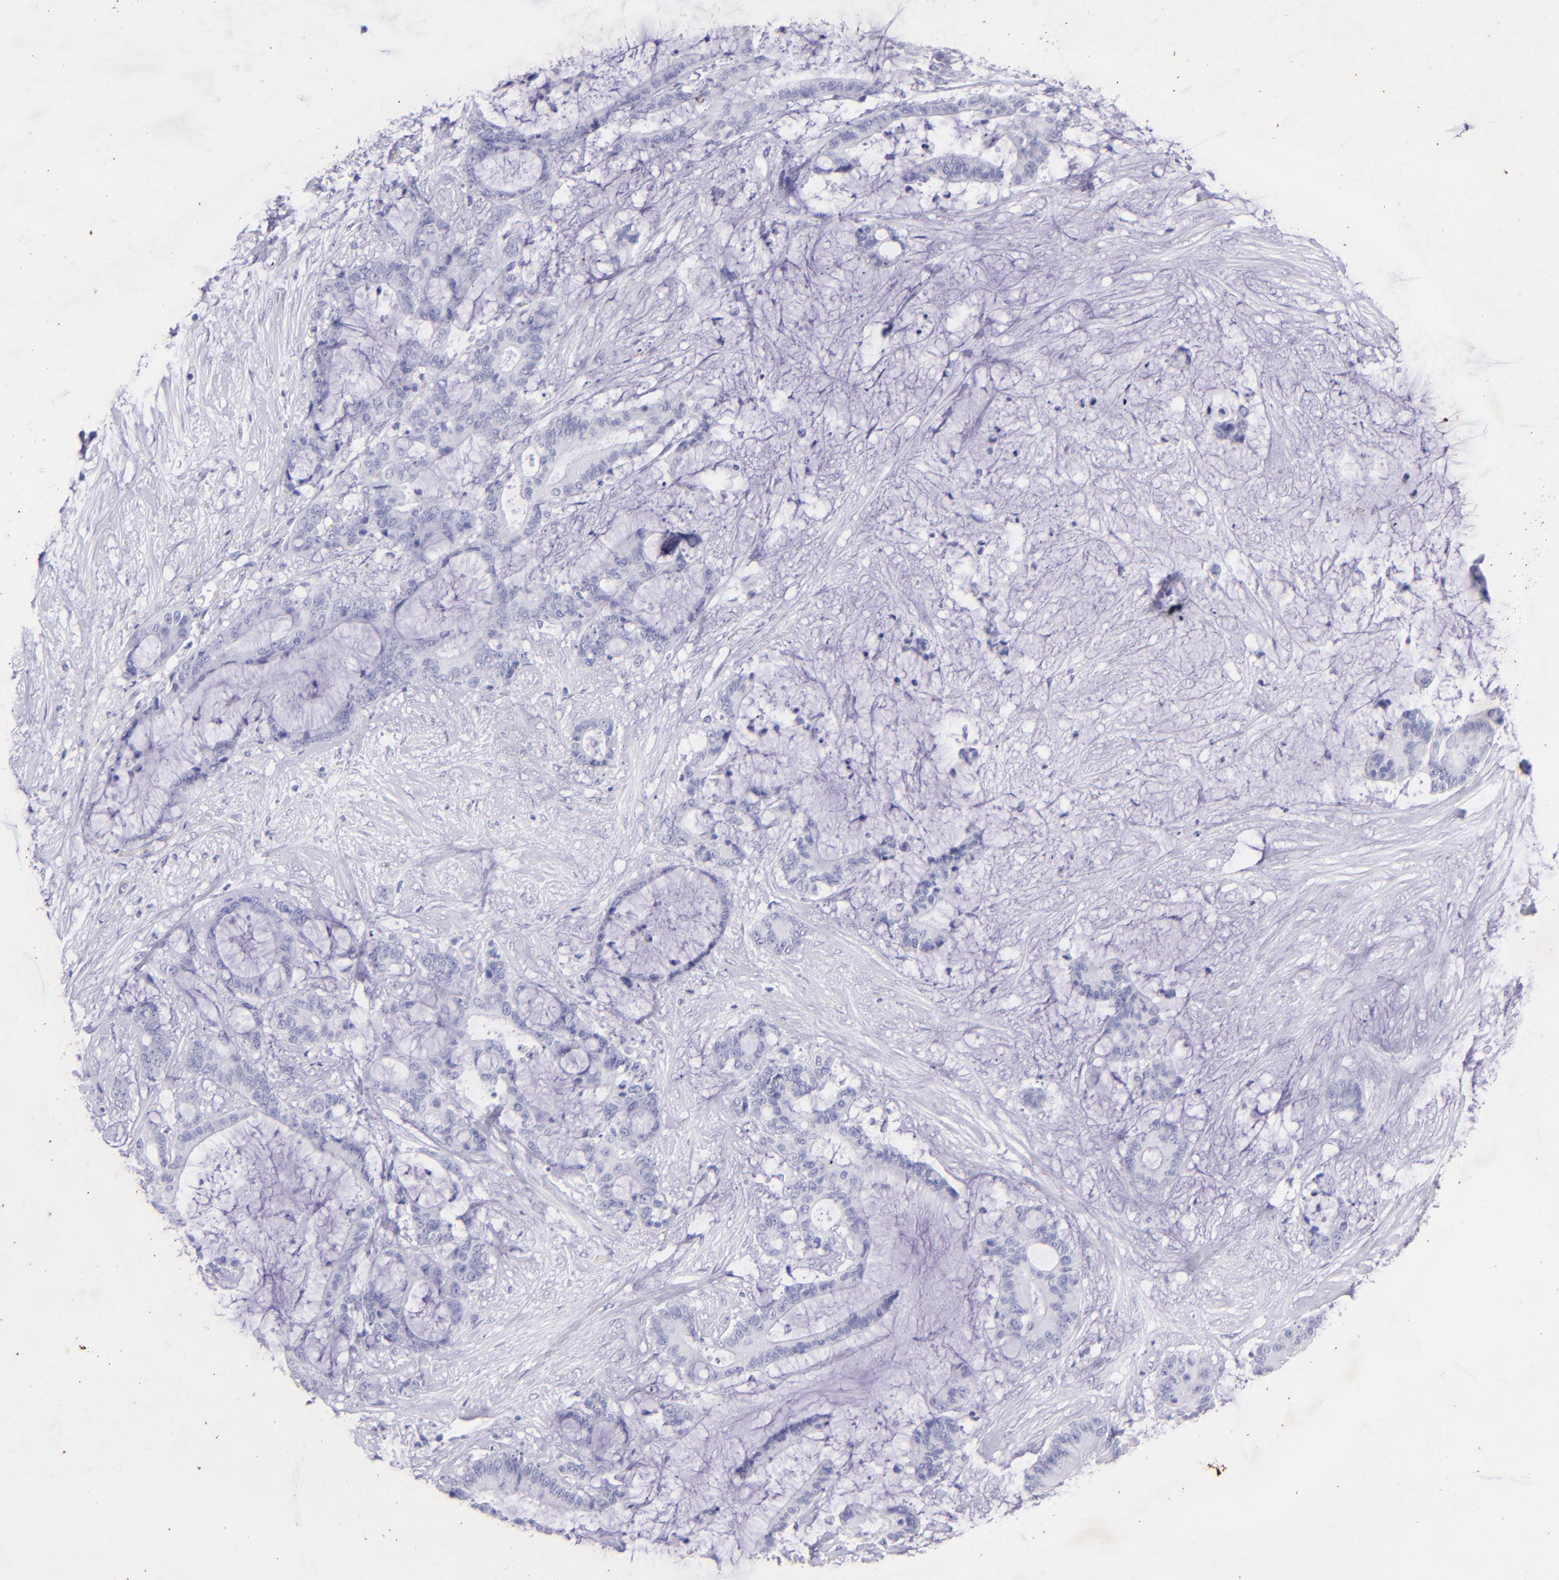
{"staining": {"intensity": "negative", "quantity": "none", "location": "none"}, "tissue": "liver cancer", "cell_type": "Tumor cells", "image_type": "cancer", "snomed": [{"axis": "morphology", "description": "Cholangiocarcinoma"}, {"axis": "topography", "description": "Liver"}], "caption": "An immunohistochemistry photomicrograph of liver cholangiocarcinoma is shown. There is no staining in tumor cells of liver cholangiocarcinoma.", "gene": "UCHL1", "patient": {"sex": "female", "age": 73}}